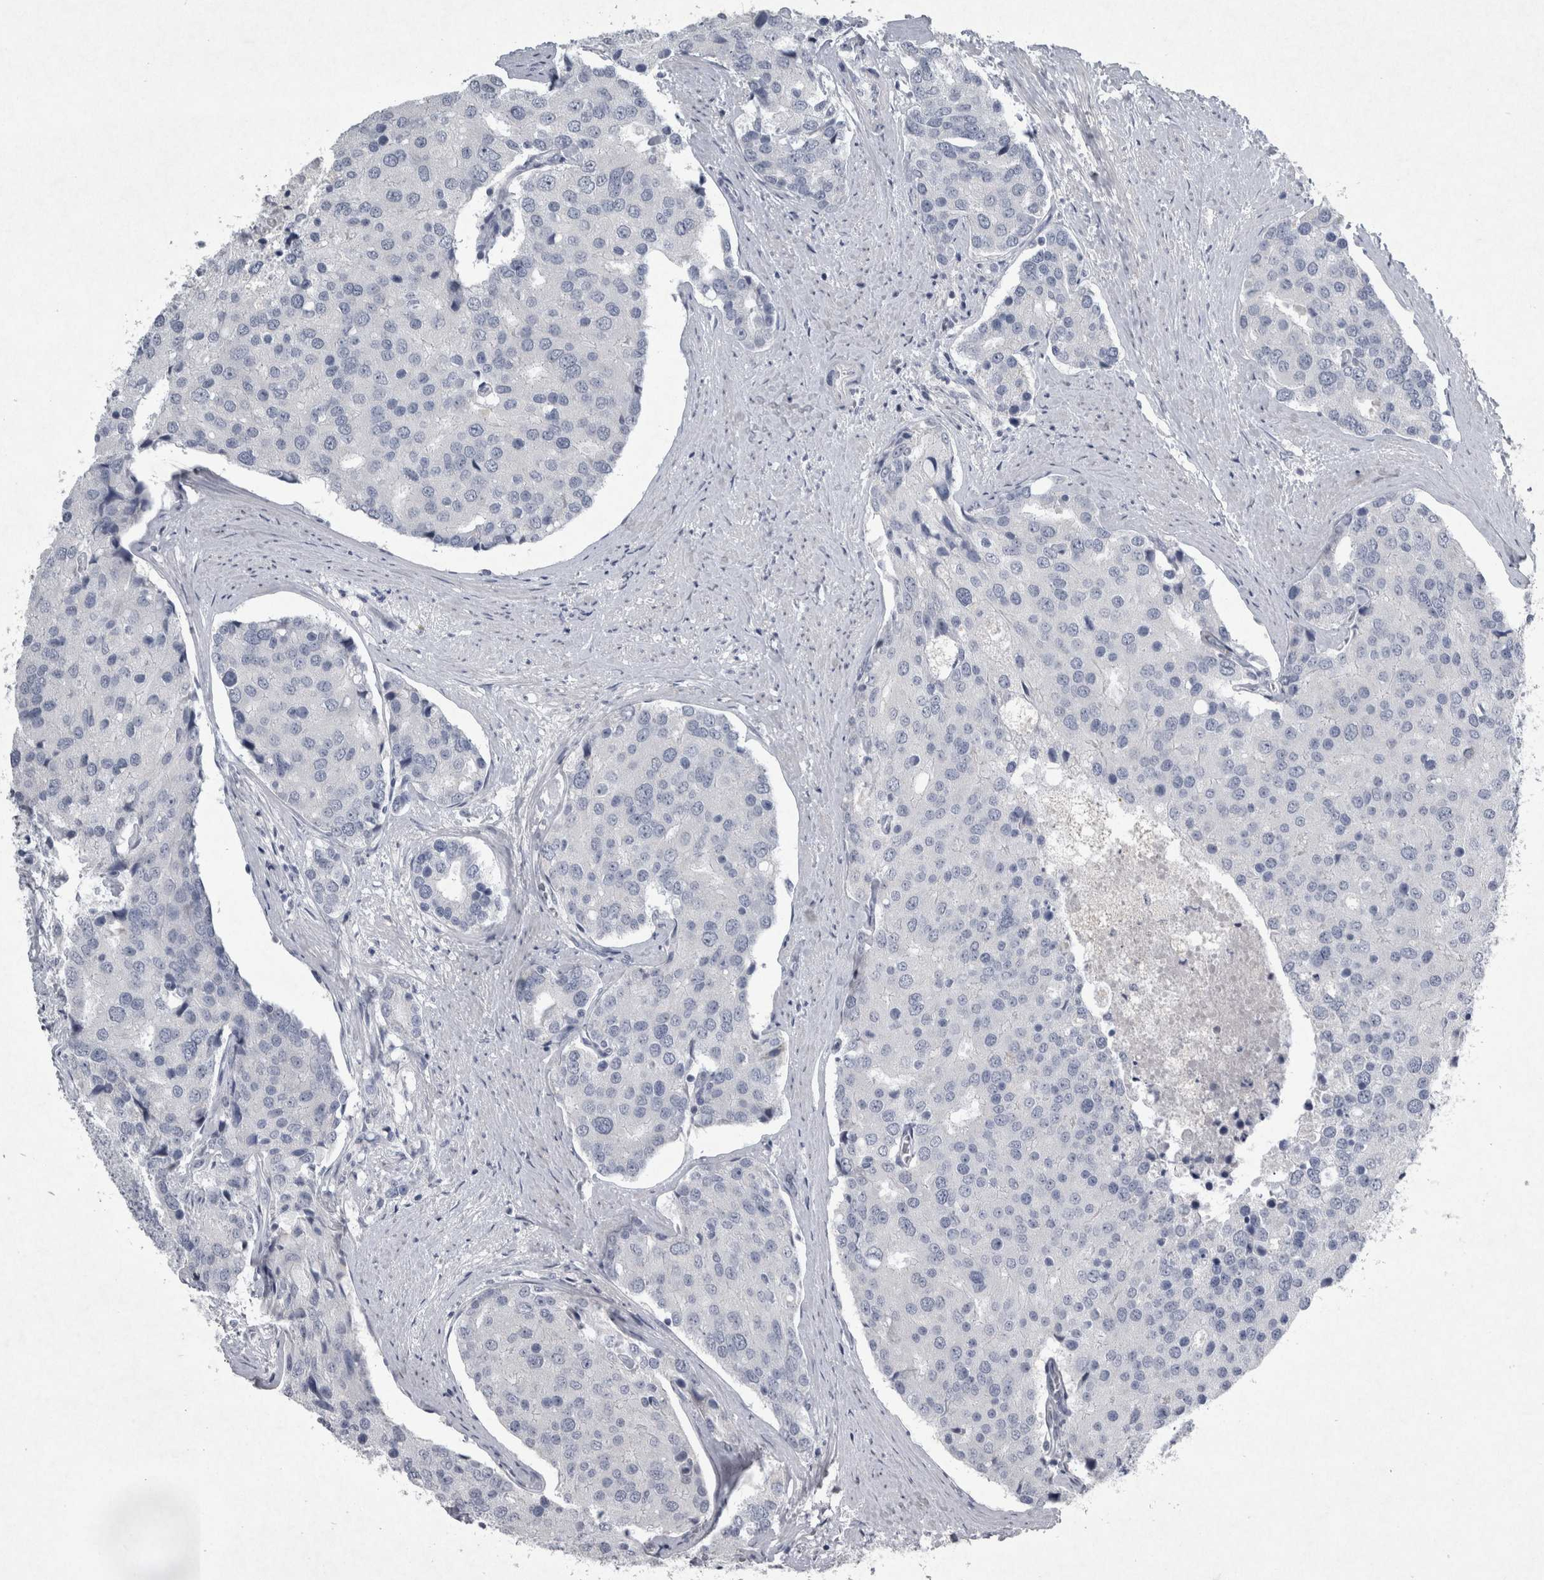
{"staining": {"intensity": "negative", "quantity": "none", "location": "none"}, "tissue": "prostate cancer", "cell_type": "Tumor cells", "image_type": "cancer", "snomed": [{"axis": "morphology", "description": "Adenocarcinoma, High grade"}, {"axis": "topography", "description": "Prostate"}], "caption": "The micrograph demonstrates no staining of tumor cells in prostate cancer. The staining is performed using DAB brown chromogen with nuclei counter-stained in using hematoxylin.", "gene": "PDX1", "patient": {"sex": "male", "age": 50}}